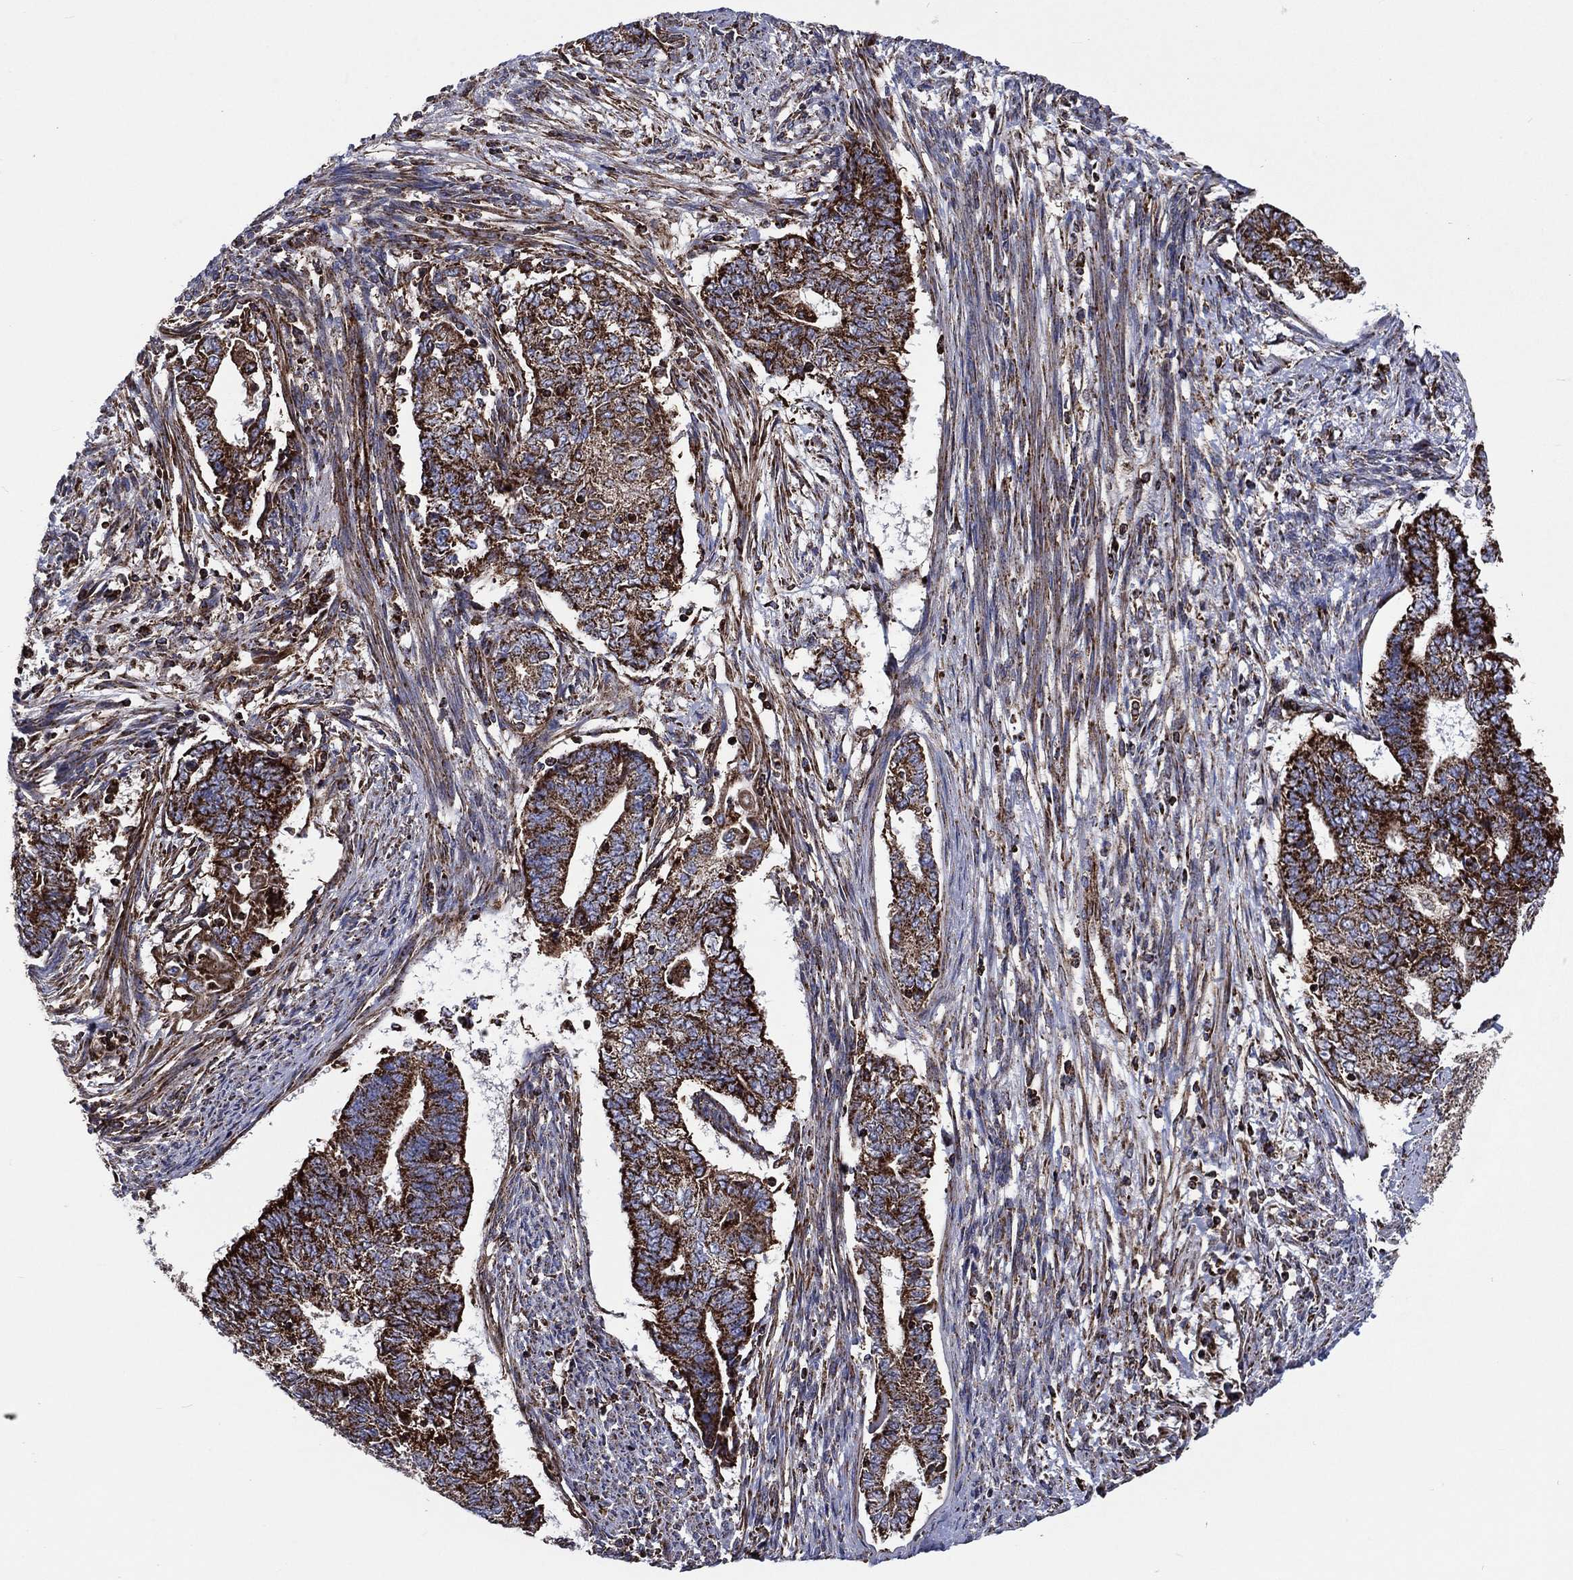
{"staining": {"intensity": "strong", "quantity": ">75%", "location": "cytoplasmic/membranous"}, "tissue": "endometrial cancer", "cell_type": "Tumor cells", "image_type": "cancer", "snomed": [{"axis": "morphology", "description": "Adenocarcinoma, NOS"}, {"axis": "topography", "description": "Endometrium"}], "caption": "Endometrial cancer (adenocarcinoma) stained with a protein marker demonstrates strong staining in tumor cells.", "gene": "ANKRD37", "patient": {"sex": "female", "age": 65}}